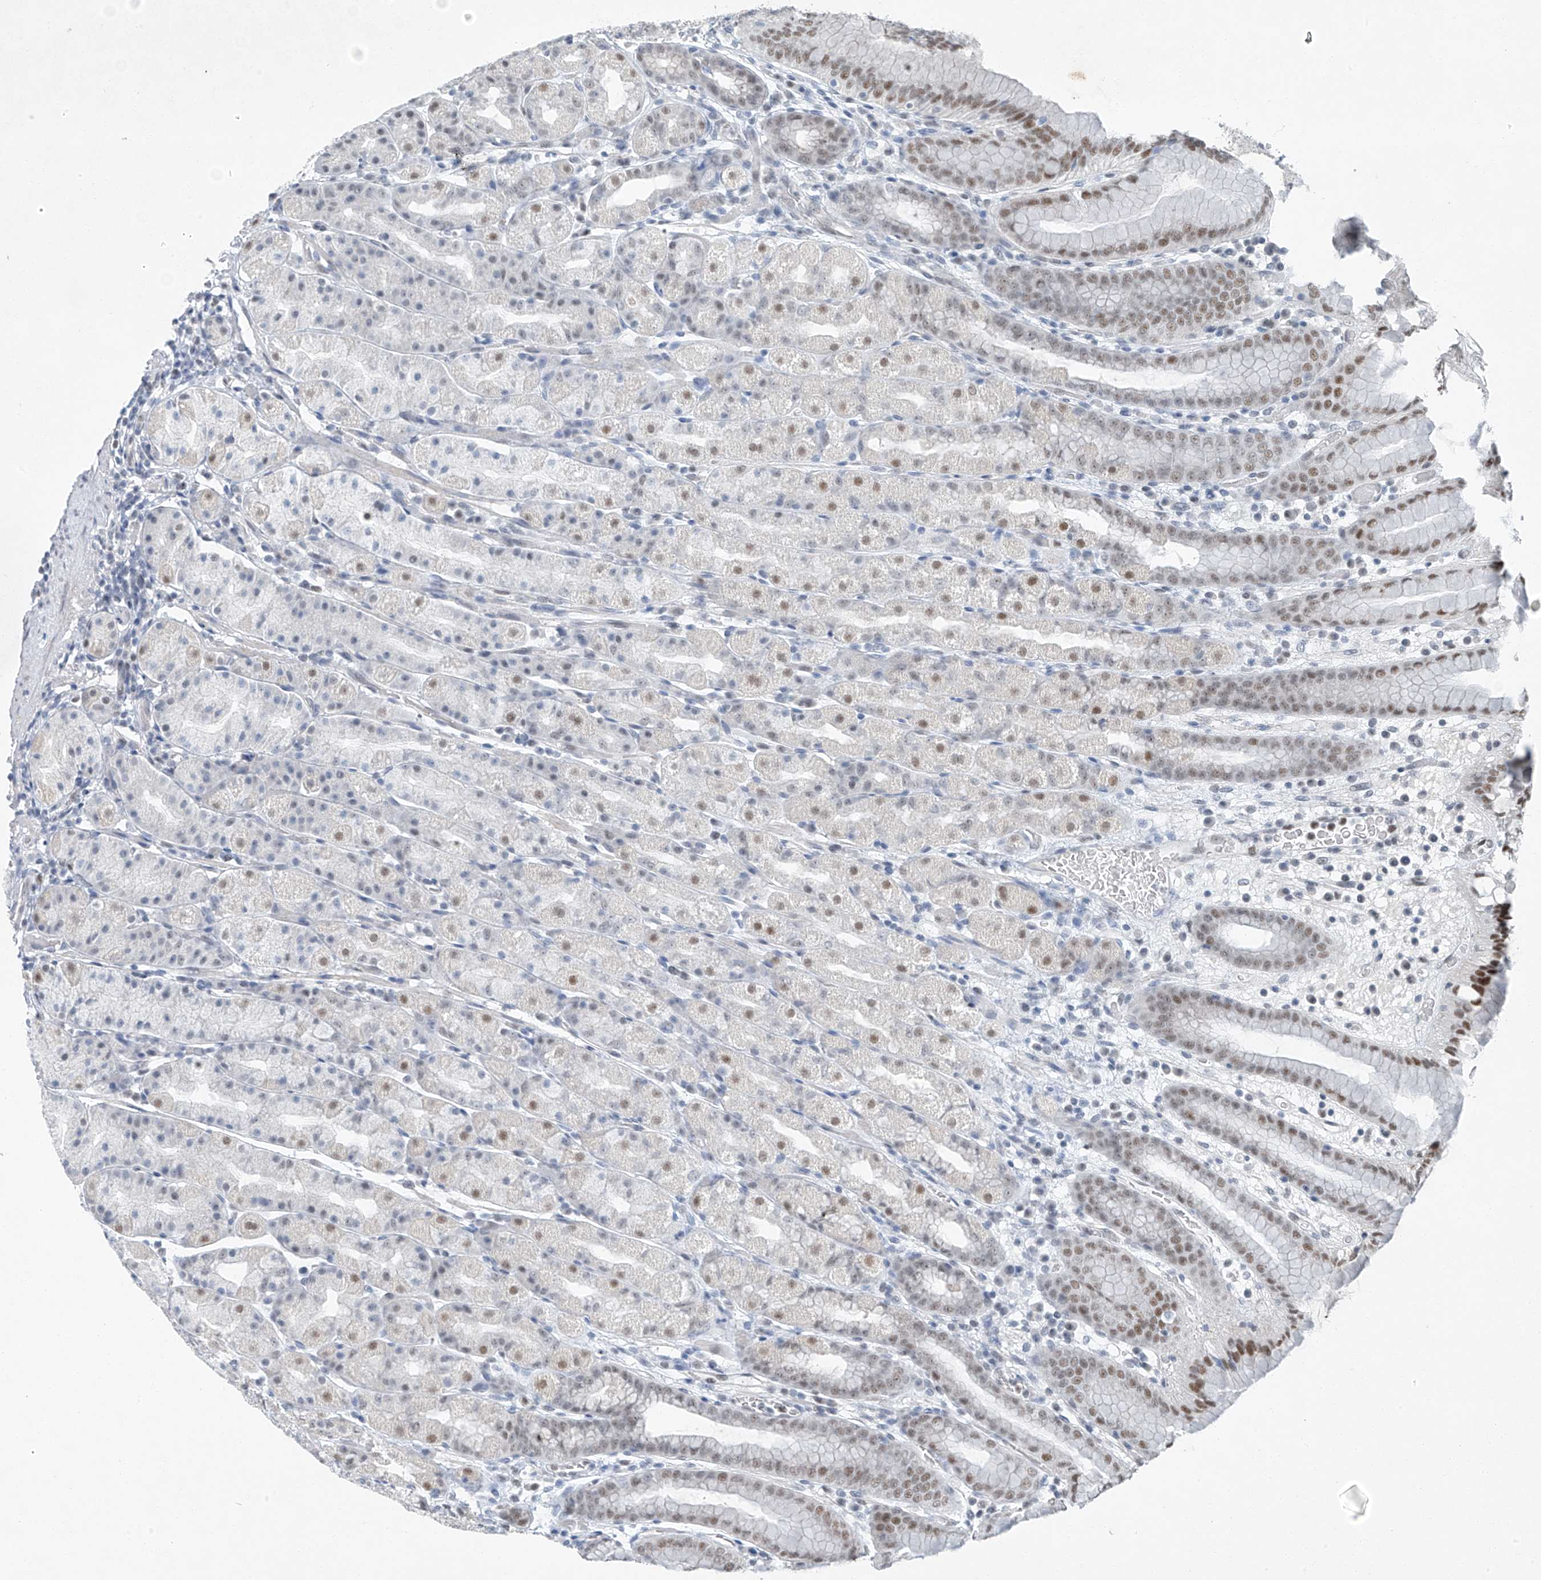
{"staining": {"intensity": "moderate", "quantity": "<25%", "location": "nuclear"}, "tissue": "stomach", "cell_type": "Glandular cells", "image_type": "normal", "snomed": [{"axis": "morphology", "description": "Normal tissue, NOS"}, {"axis": "topography", "description": "Stomach, upper"}], "caption": "The immunohistochemical stain shows moderate nuclear staining in glandular cells of normal stomach.", "gene": "TAF8", "patient": {"sex": "male", "age": 68}}